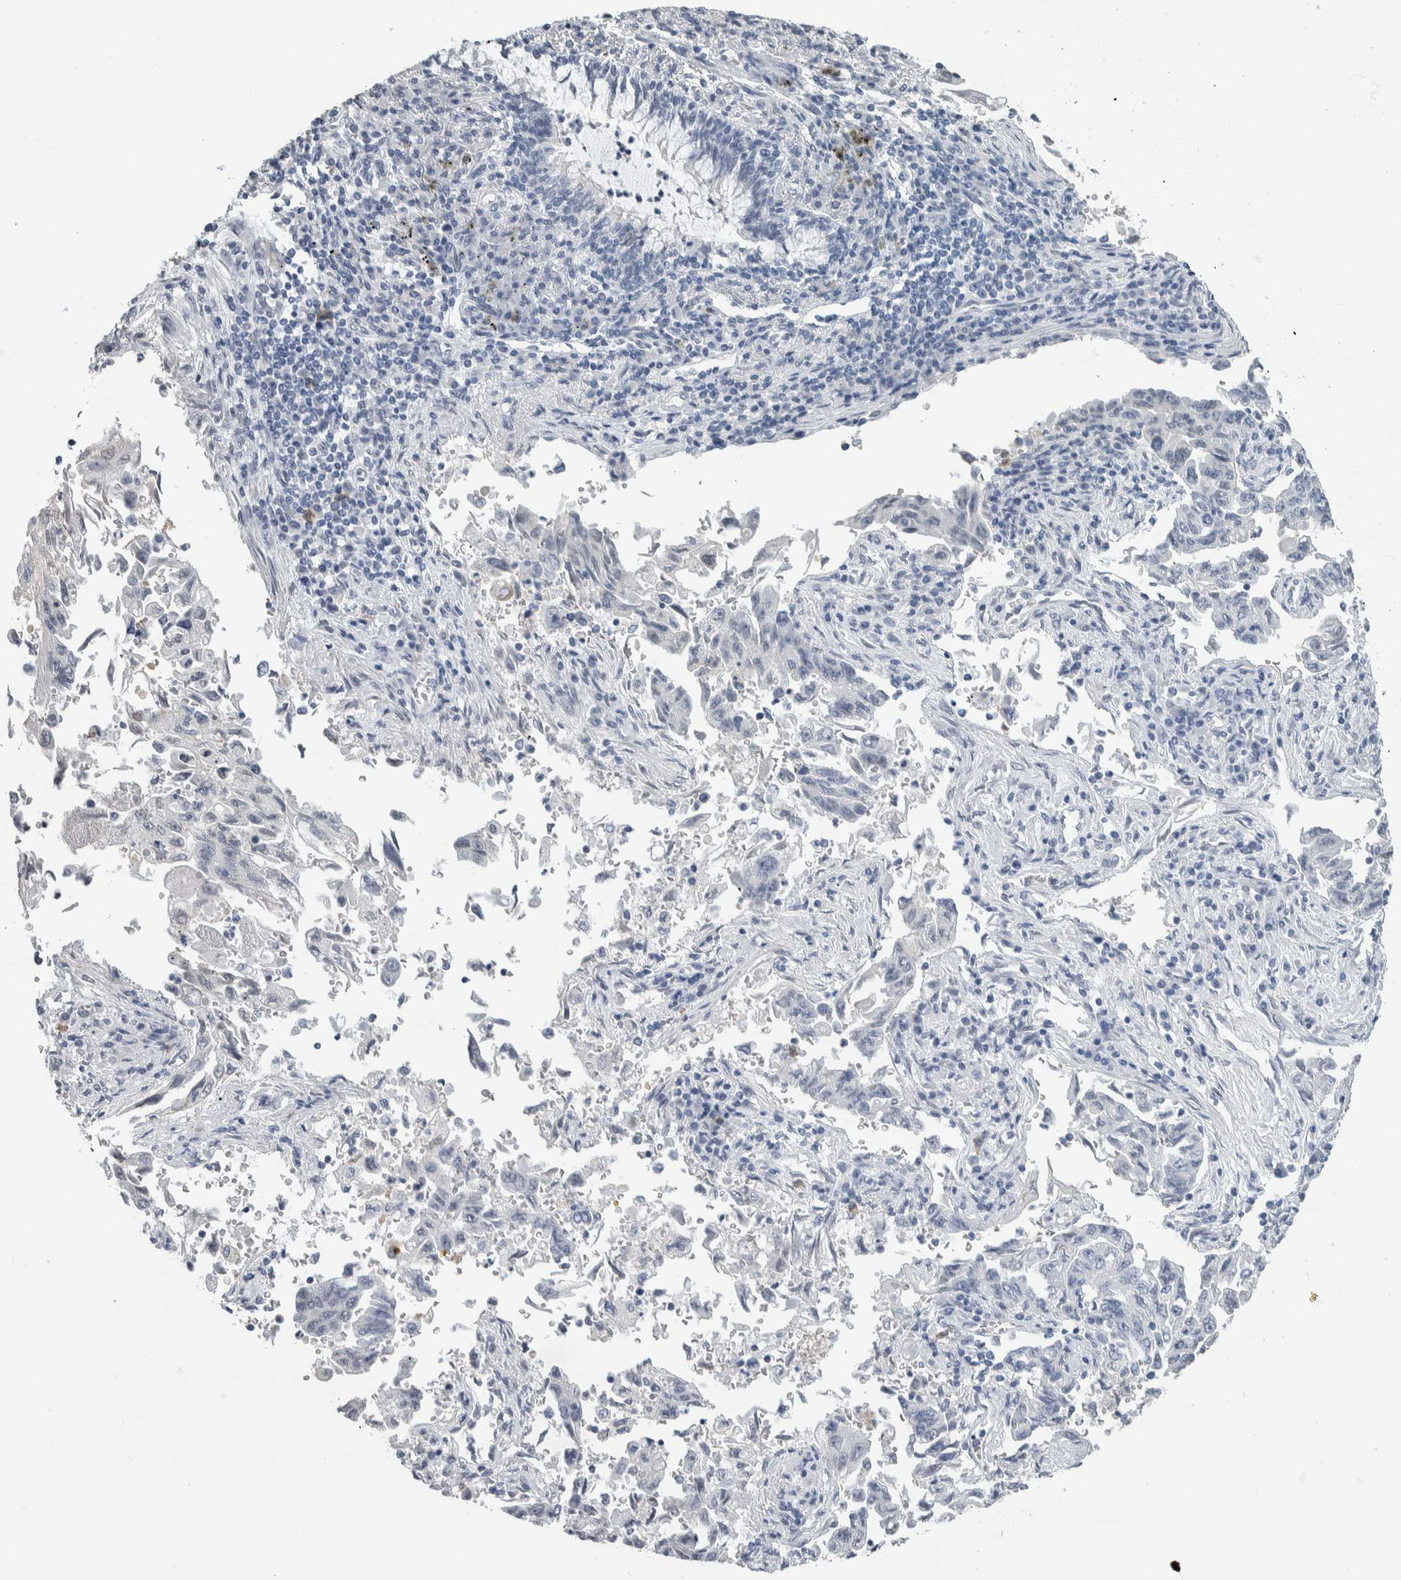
{"staining": {"intensity": "negative", "quantity": "none", "location": "none"}, "tissue": "lung cancer", "cell_type": "Tumor cells", "image_type": "cancer", "snomed": [{"axis": "morphology", "description": "Adenocarcinoma, NOS"}, {"axis": "topography", "description": "Lung"}], "caption": "This is an IHC photomicrograph of human lung cancer (adenocarcinoma). There is no staining in tumor cells.", "gene": "NEFM", "patient": {"sex": "female", "age": 51}}